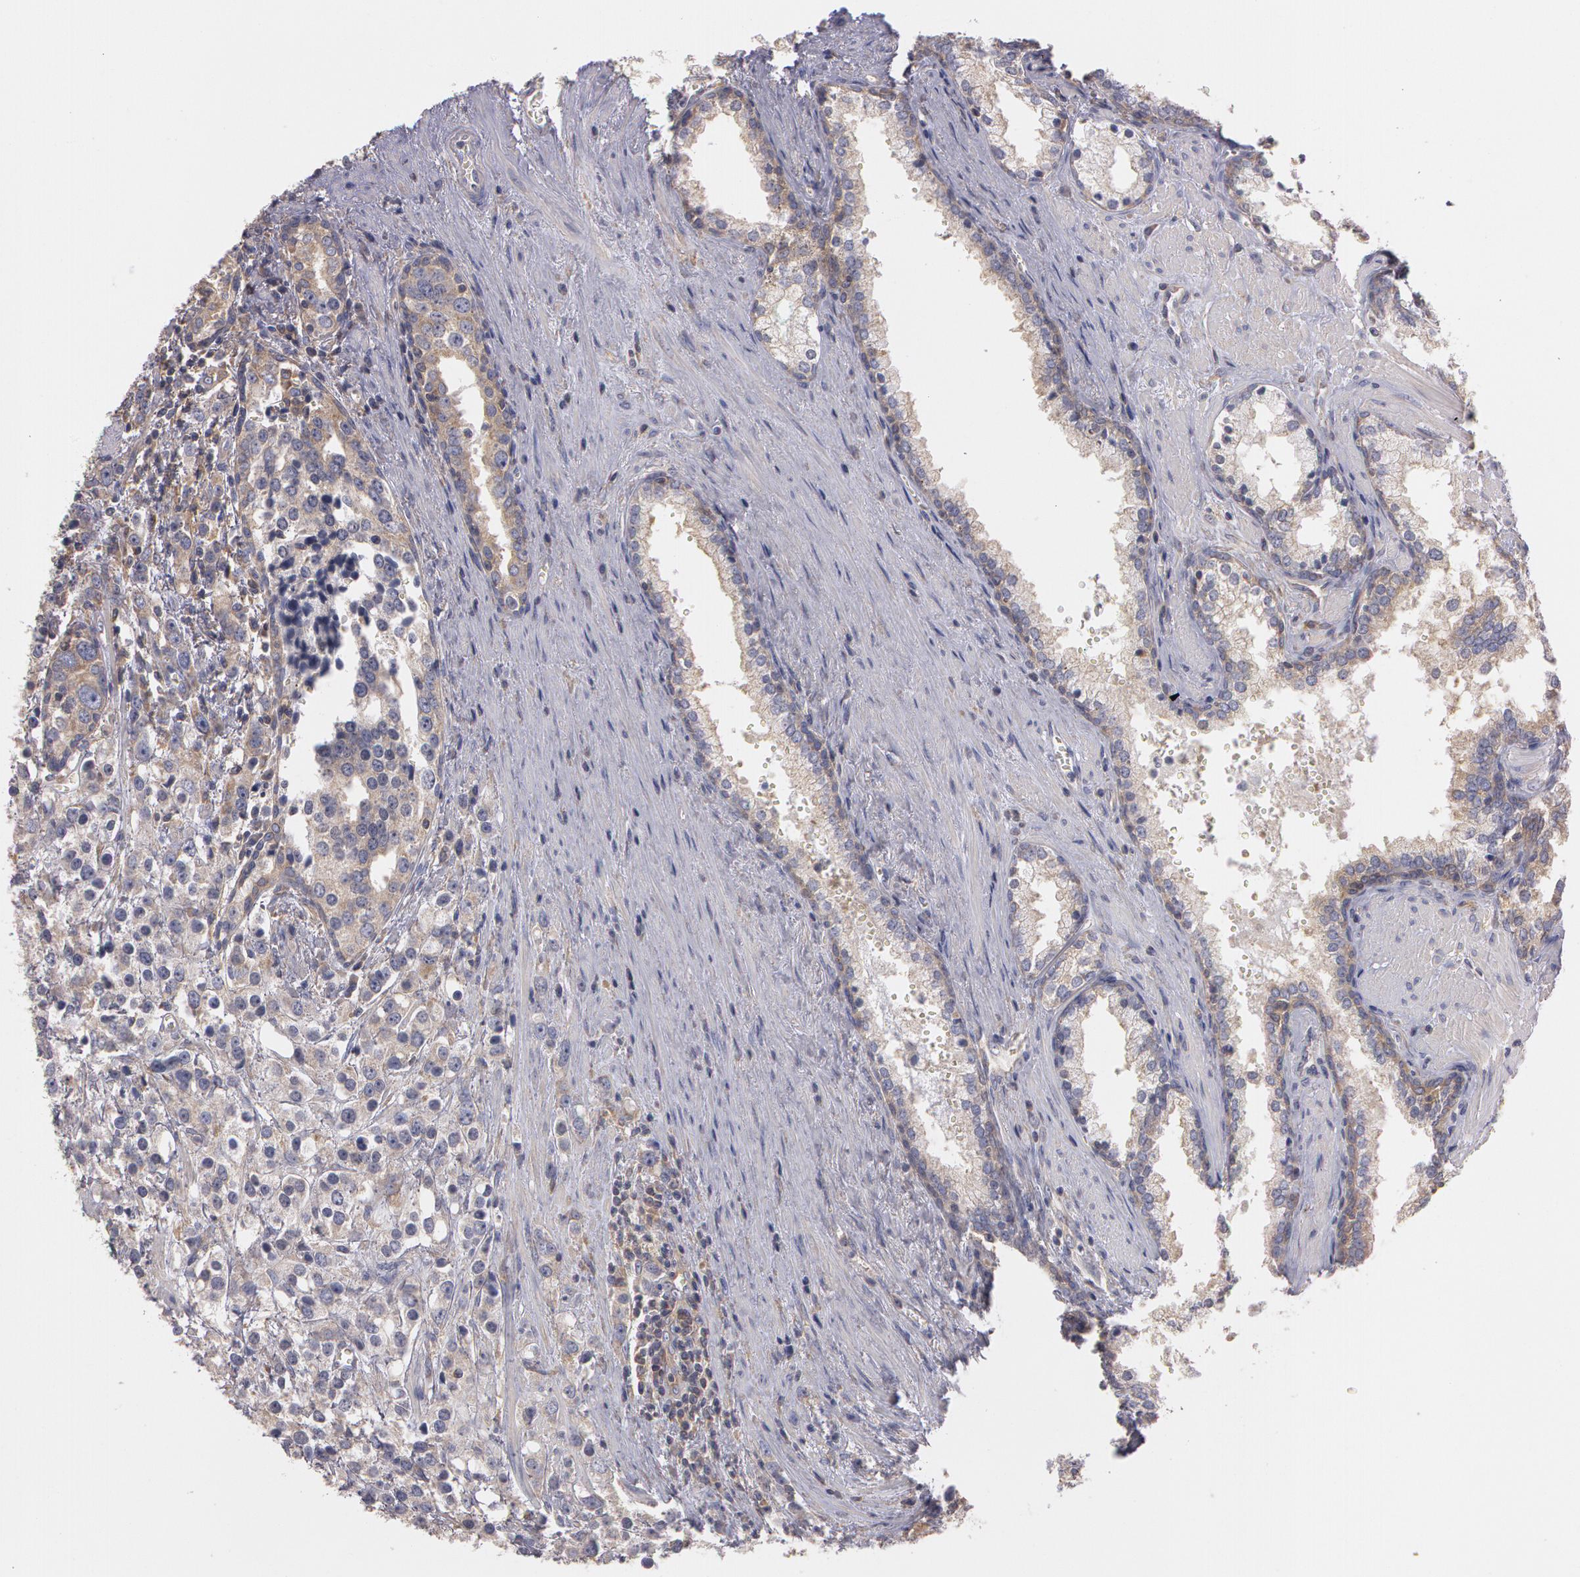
{"staining": {"intensity": "weak", "quantity": "25%-75%", "location": "cytoplasmic/membranous"}, "tissue": "prostate cancer", "cell_type": "Tumor cells", "image_type": "cancer", "snomed": [{"axis": "morphology", "description": "Adenocarcinoma, High grade"}, {"axis": "topography", "description": "Prostate"}], "caption": "The micrograph exhibits a brown stain indicating the presence of a protein in the cytoplasmic/membranous of tumor cells in adenocarcinoma (high-grade) (prostate).", "gene": "NEK9", "patient": {"sex": "male", "age": 71}}